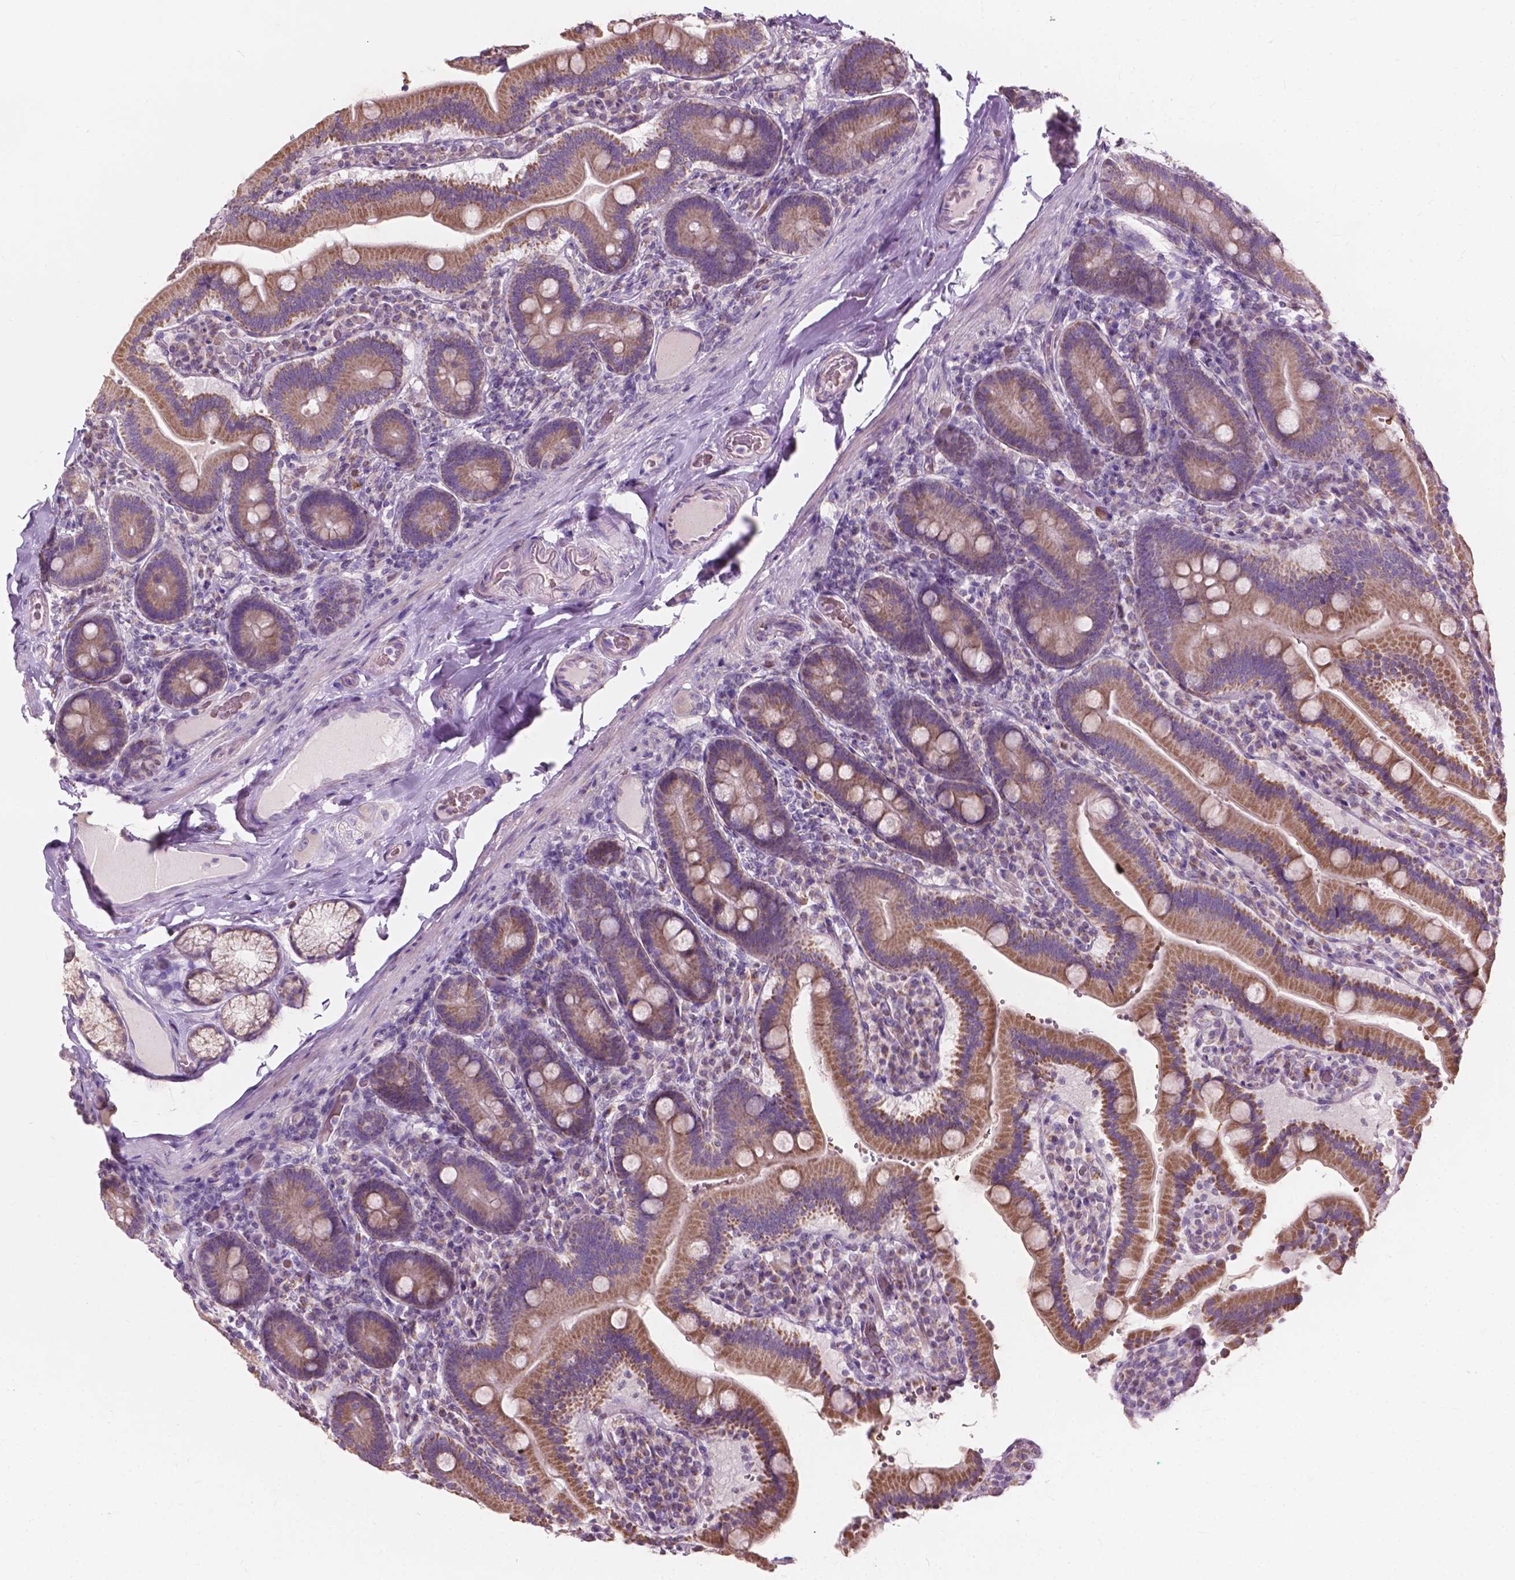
{"staining": {"intensity": "moderate", "quantity": ">75%", "location": "cytoplasmic/membranous"}, "tissue": "duodenum", "cell_type": "Glandular cells", "image_type": "normal", "snomed": [{"axis": "morphology", "description": "Normal tissue, NOS"}, {"axis": "topography", "description": "Duodenum"}], "caption": "Brown immunohistochemical staining in benign duodenum exhibits moderate cytoplasmic/membranous expression in about >75% of glandular cells.", "gene": "NDUFS1", "patient": {"sex": "female", "age": 62}}